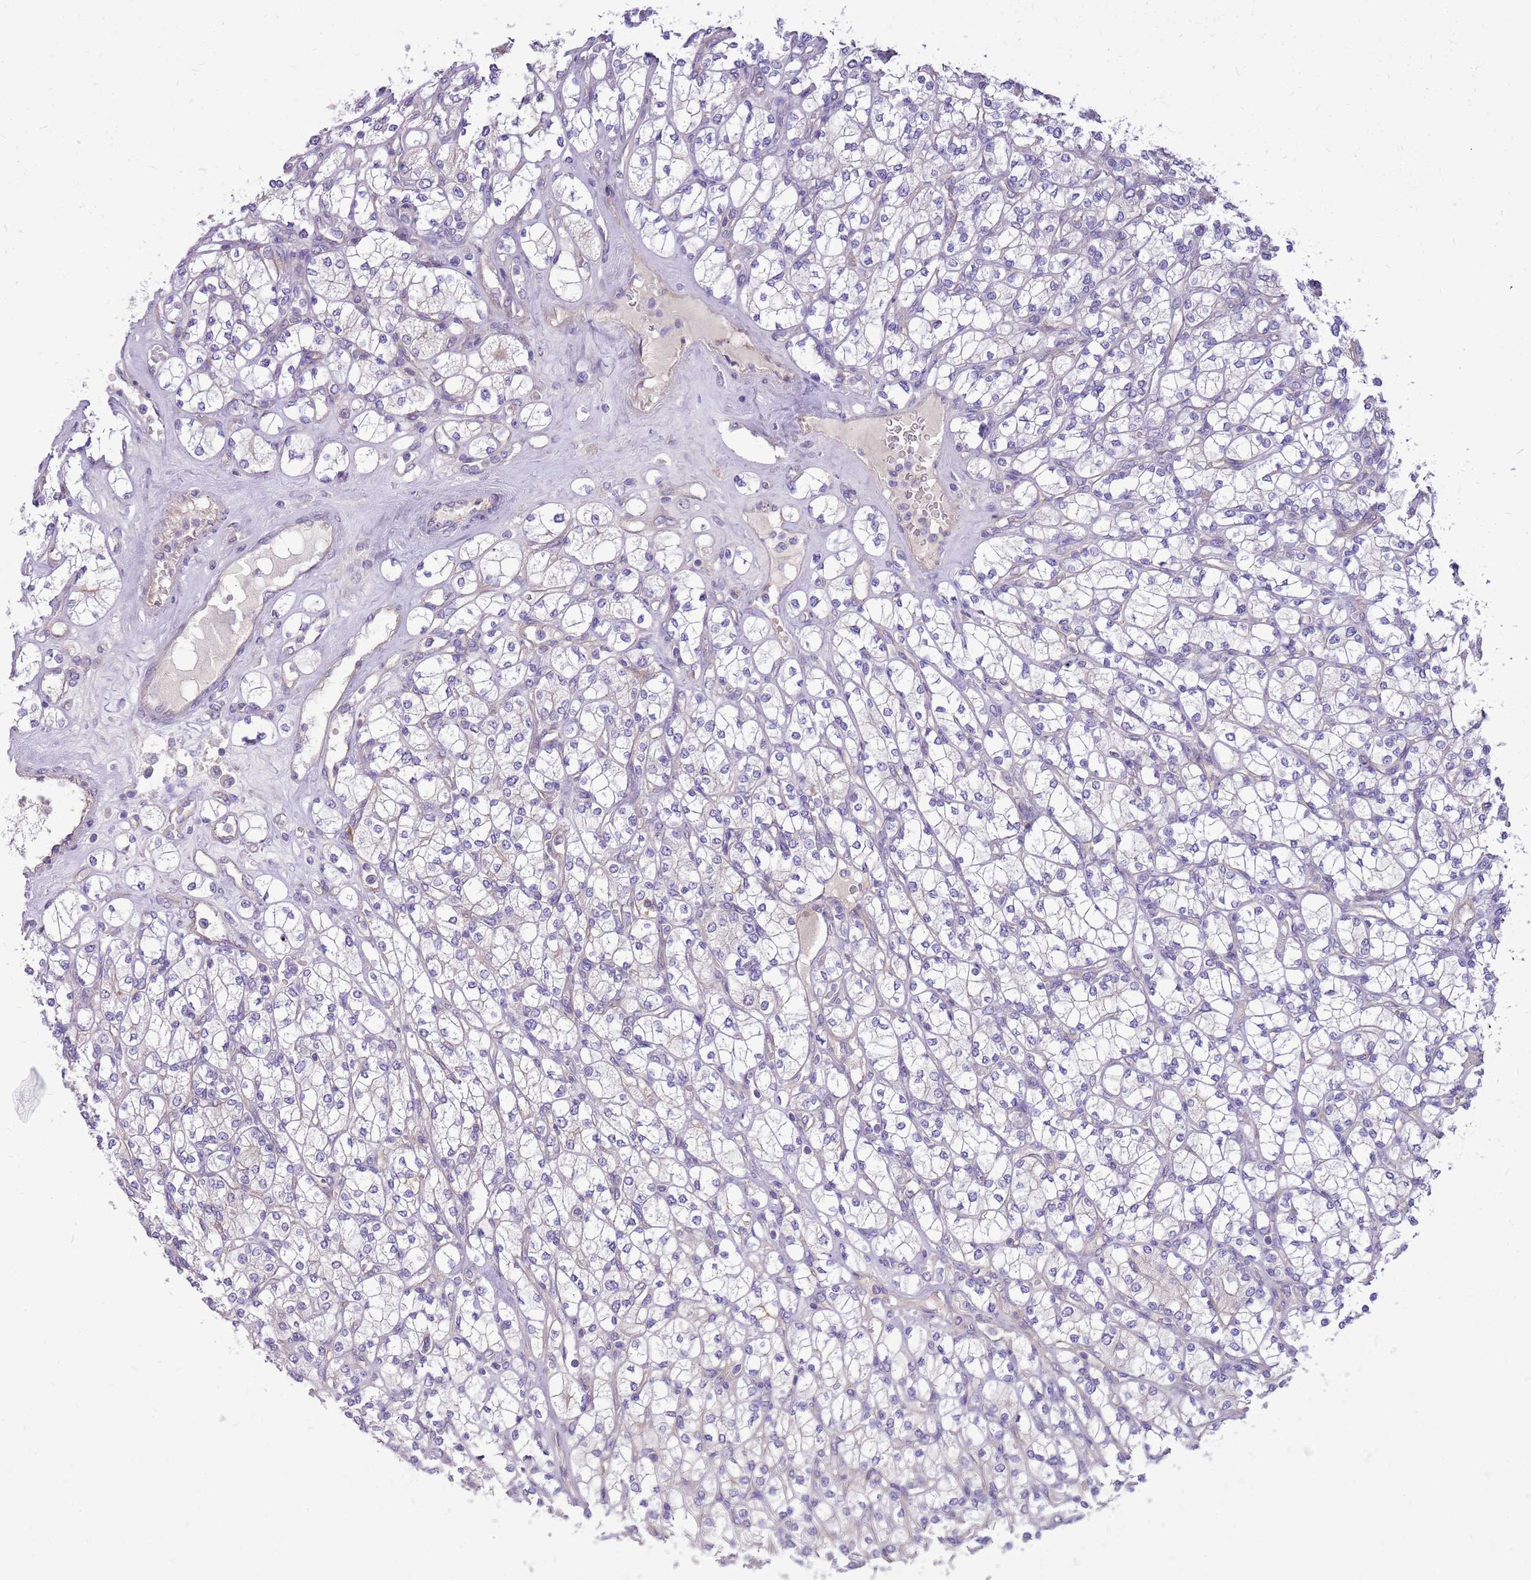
{"staining": {"intensity": "negative", "quantity": "none", "location": "none"}, "tissue": "renal cancer", "cell_type": "Tumor cells", "image_type": "cancer", "snomed": [{"axis": "morphology", "description": "Adenocarcinoma, NOS"}, {"axis": "topography", "description": "Kidney"}], "caption": "Human renal cancer stained for a protein using IHC demonstrates no expression in tumor cells.", "gene": "NTN4", "patient": {"sex": "male", "age": 77}}